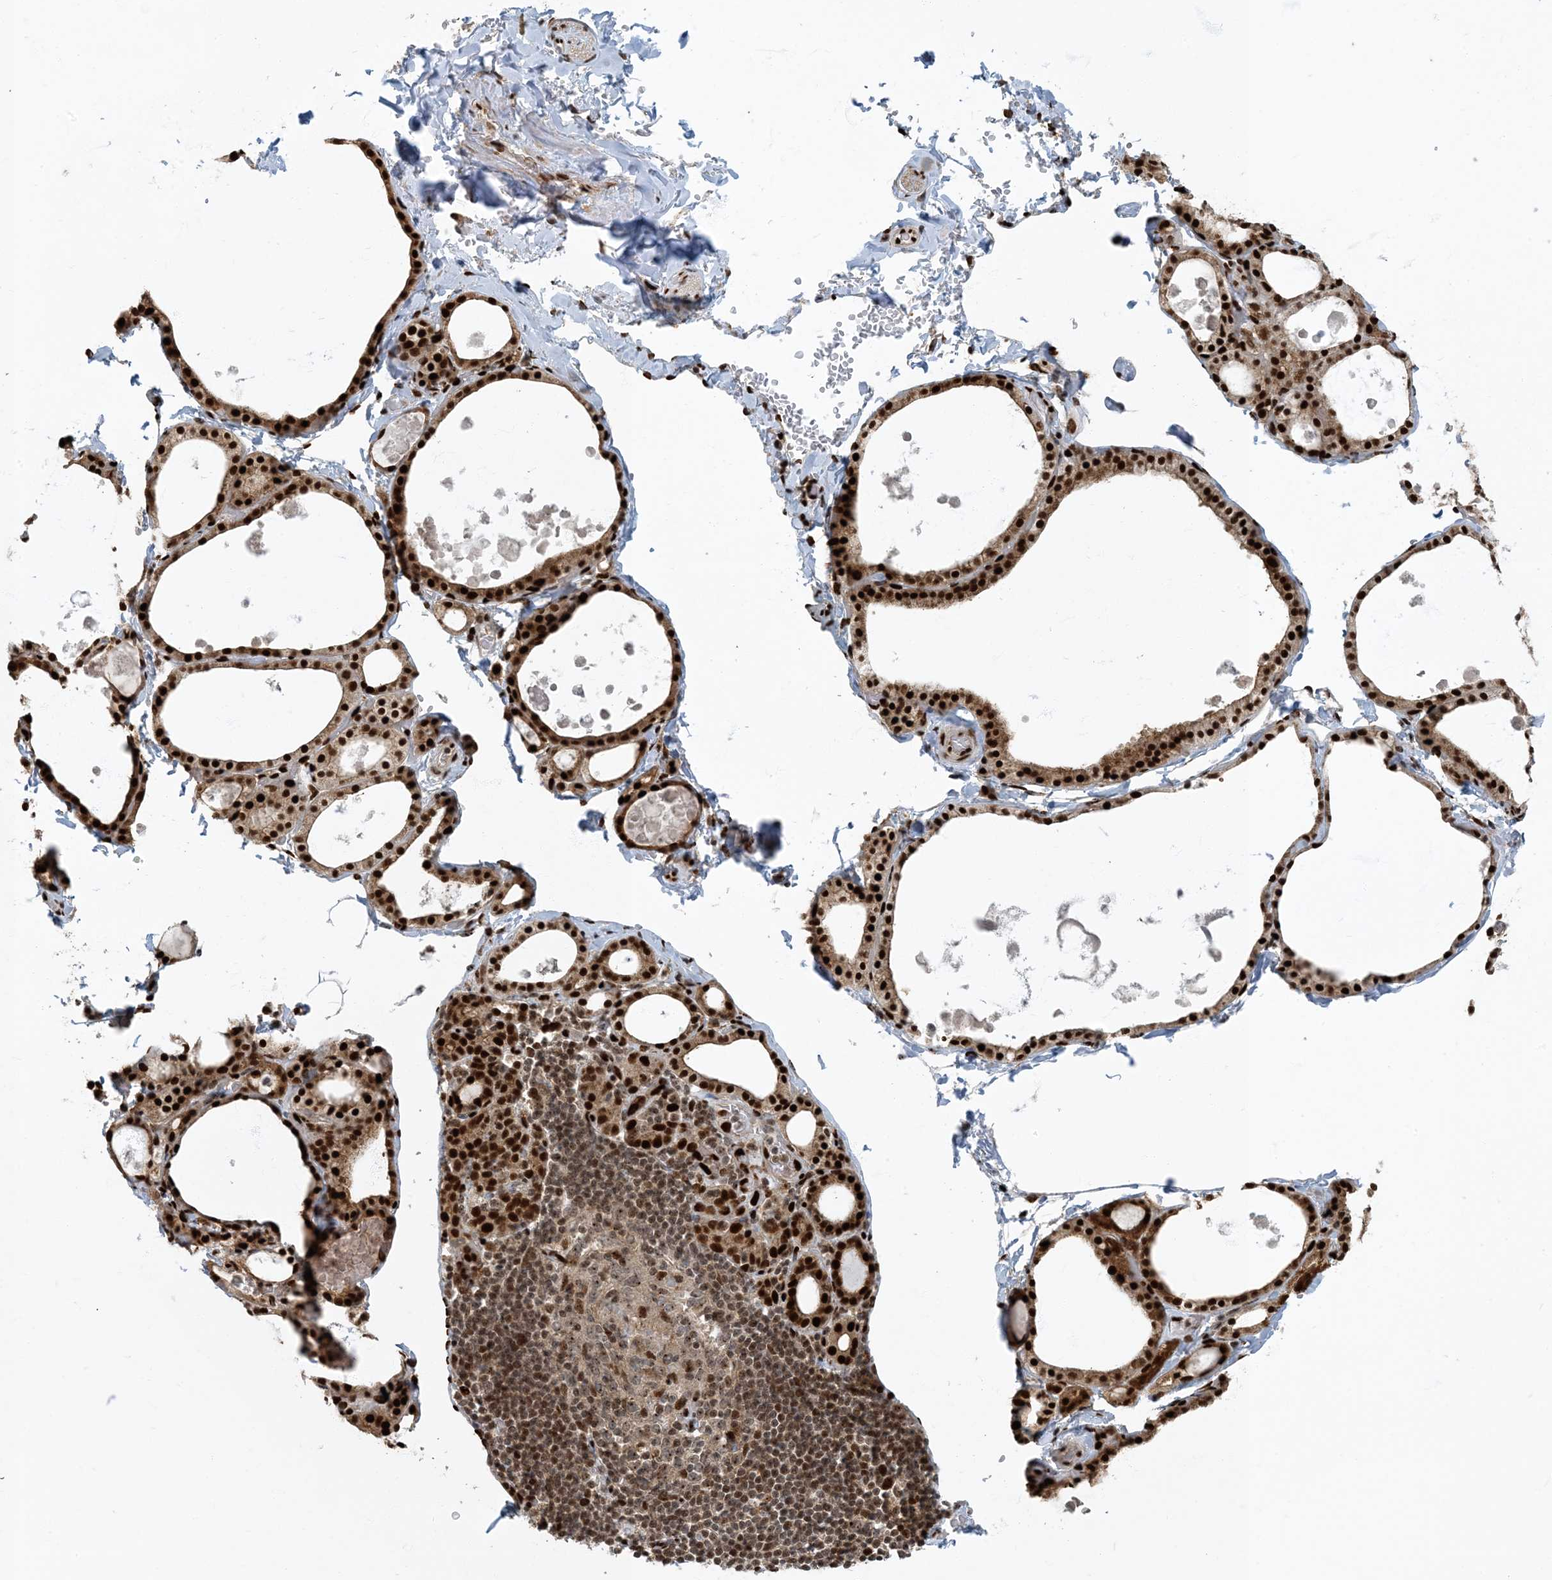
{"staining": {"intensity": "strong", "quantity": ">75%", "location": "cytoplasmic/membranous,nuclear"}, "tissue": "thyroid gland", "cell_type": "Glandular cells", "image_type": "normal", "snomed": [{"axis": "morphology", "description": "Normal tissue, NOS"}, {"axis": "topography", "description": "Thyroid gland"}], "caption": "Protein analysis of unremarkable thyroid gland exhibits strong cytoplasmic/membranous,nuclear staining in approximately >75% of glandular cells.", "gene": "MBD1", "patient": {"sex": "male", "age": 56}}